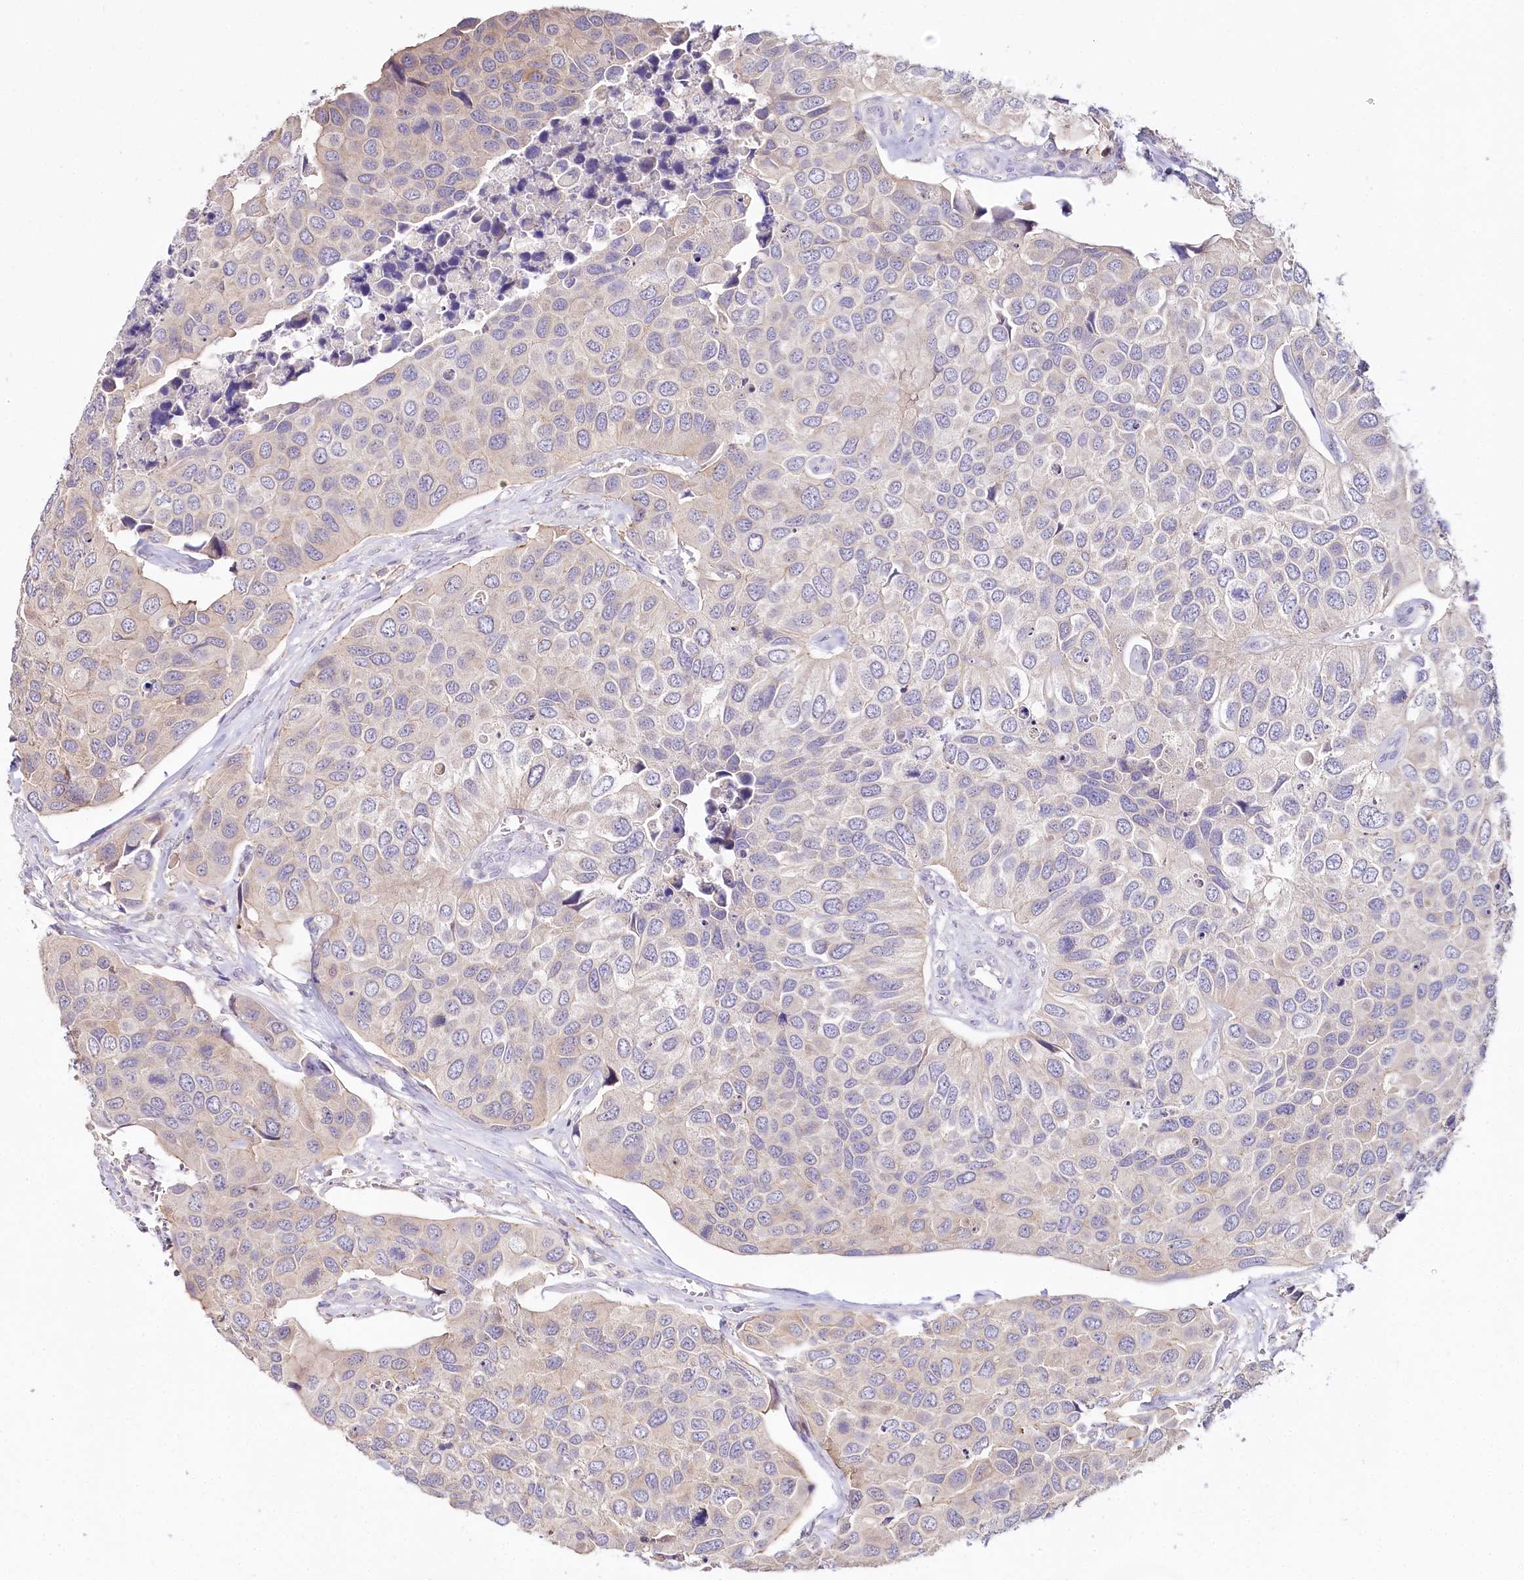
{"staining": {"intensity": "weak", "quantity": "<25%", "location": "cytoplasmic/membranous"}, "tissue": "urothelial cancer", "cell_type": "Tumor cells", "image_type": "cancer", "snomed": [{"axis": "morphology", "description": "Urothelial carcinoma, High grade"}, {"axis": "topography", "description": "Urinary bladder"}], "caption": "There is no significant positivity in tumor cells of urothelial cancer.", "gene": "DAPK1", "patient": {"sex": "male", "age": 74}}